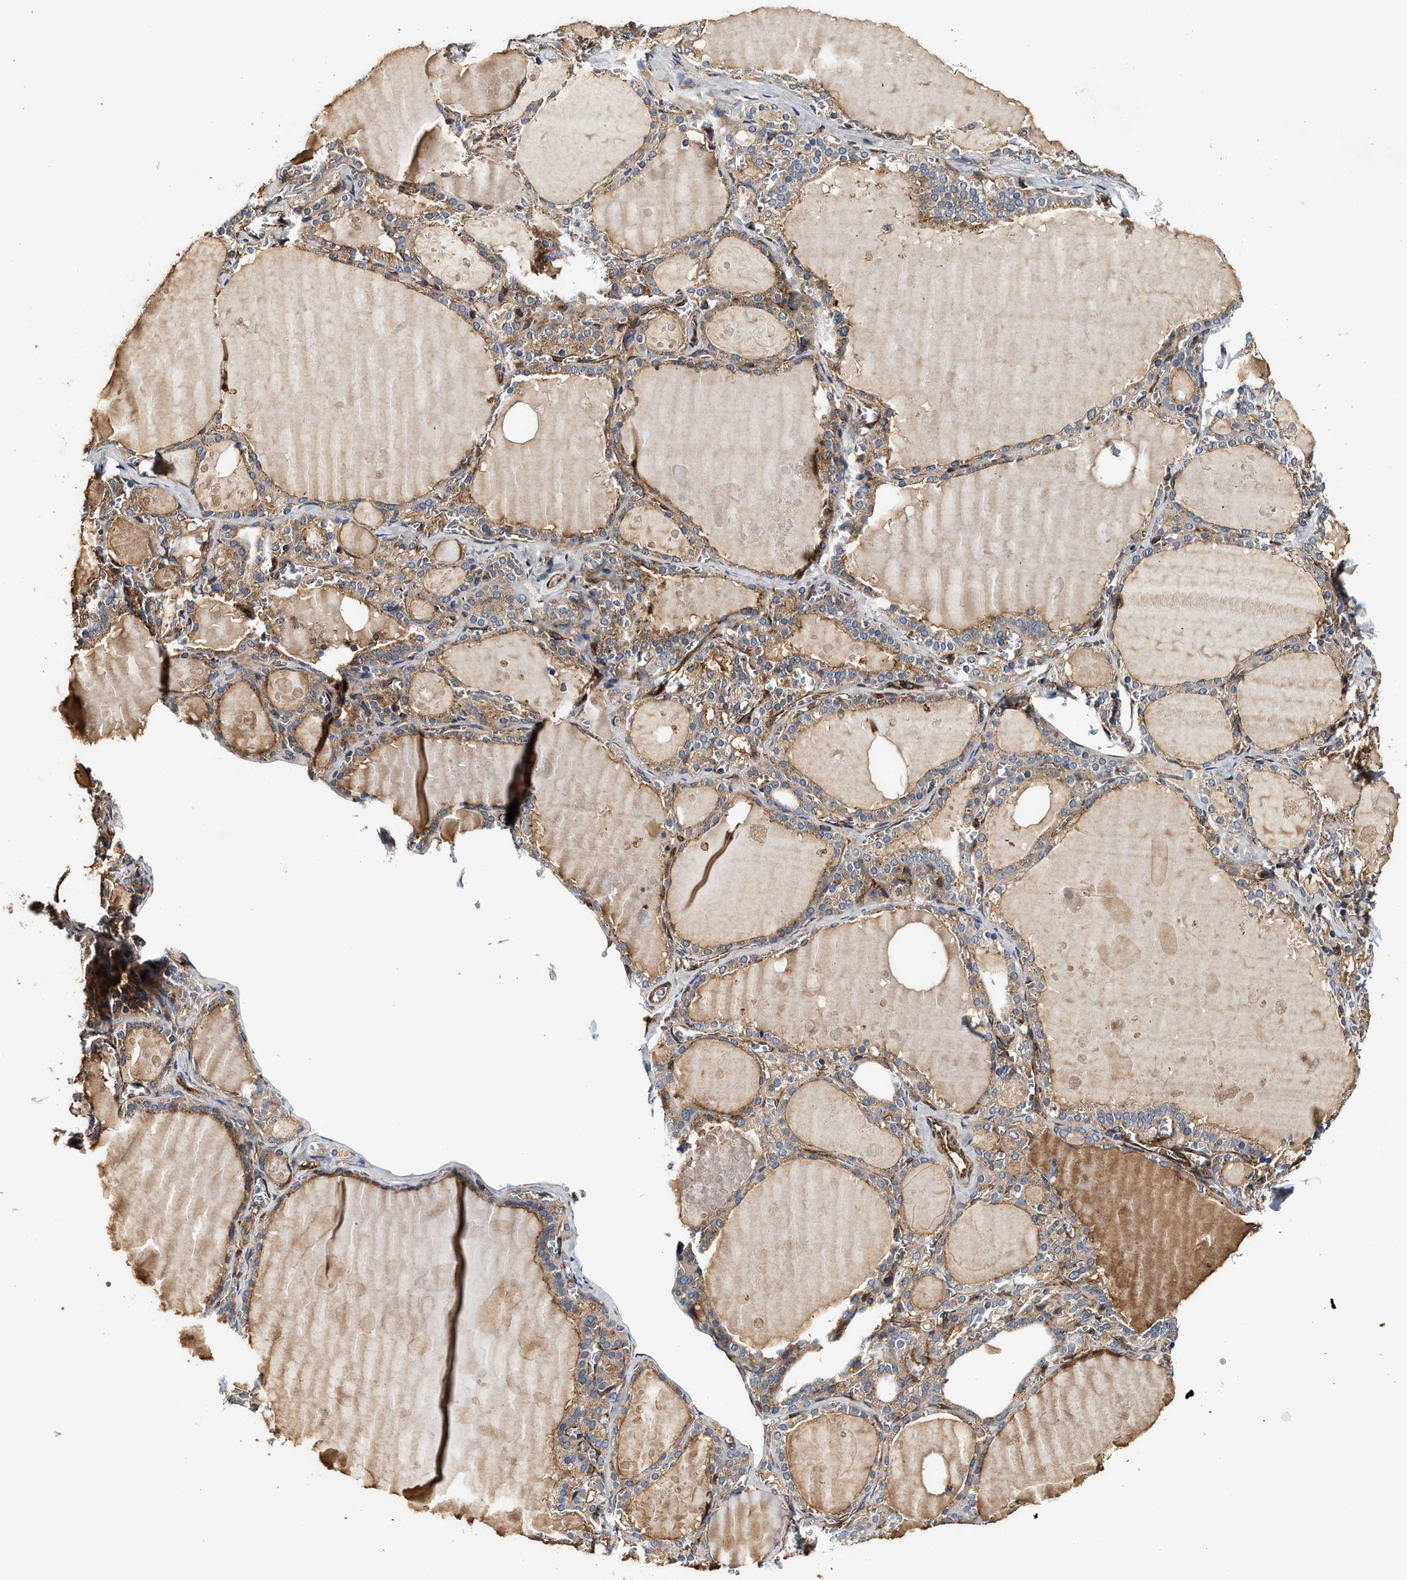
{"staining": {"intensity": "strong", "quantity": "25%-75%", "location": "cytoplasmic/membranous"}, "tissue": "thyroid gland", "cell_type": "Glandular cells", "image_type": "normal", "snomed": [{"axis": "morphology", "description": "Normal tissue, NOS"}, {"axis": "topography", "description": "Thyroid gland"}], "caption": "Immunohistochemistry (IHC) of benign thyroid gland demonstrates high levels of strong cytoplasmic/membranous positivity in approximately 25%-75% of glandular cells.", "gene": "HIP1", "patient": {"sex": "male", "age": 56}}